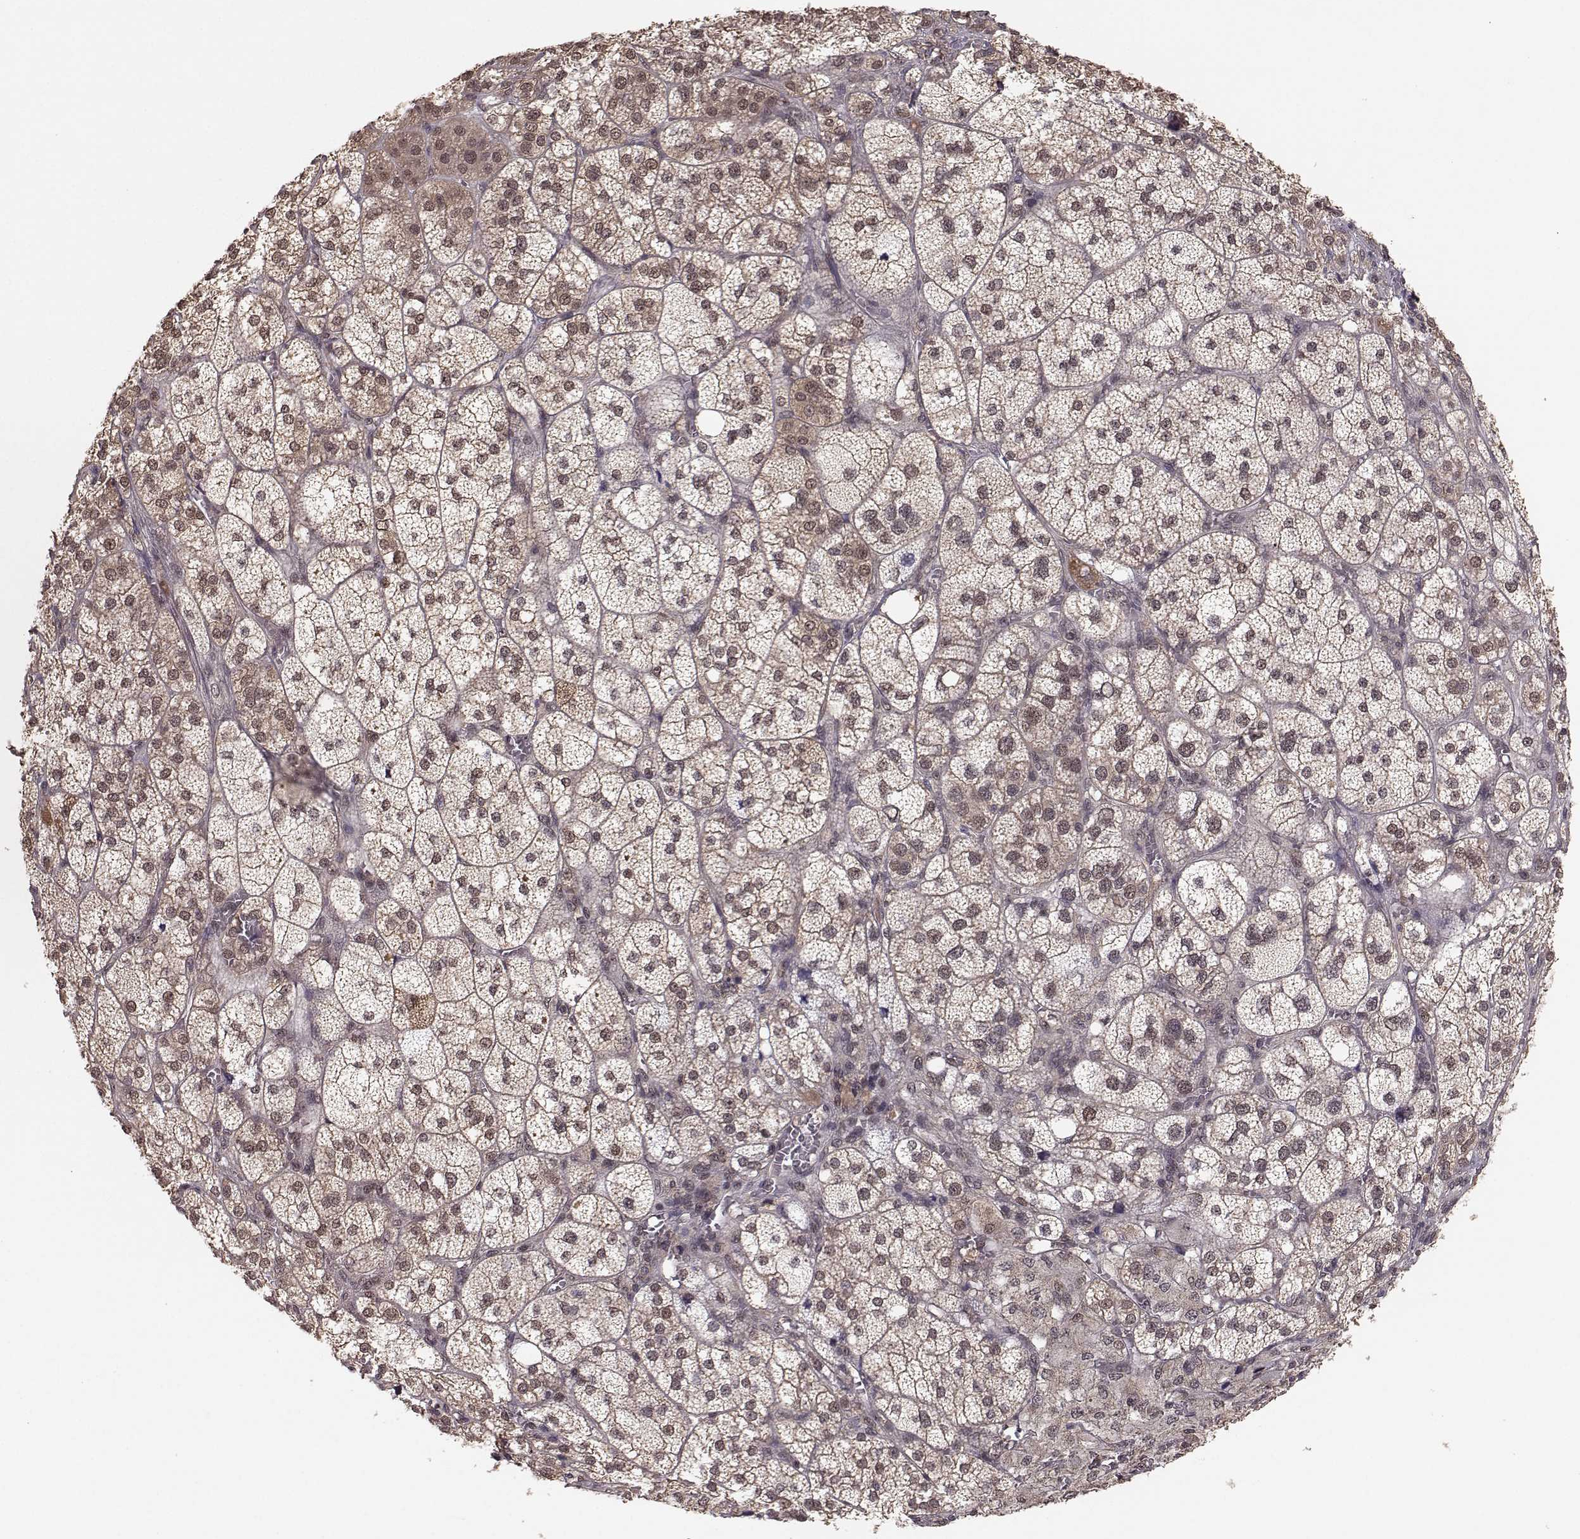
{"staining": {"intensity": "weak", "quantity": "25%-75%", "location": "cytoplasmic/membranous,nuclear"}, "tissue": "adrenal gland", "cell_type": "Glandular cells", "image_type": "normal", "snomed": [{"axis": "morphology", "description": "Normal tissue, NOS"}, {"axis": "topography", "description": "Adrenal gland"}], "caption": "This is an image of immunohistochemistry (IHC) staining of unremarkable adrenal gland, which shows weak positivity in the cytoplasmic/membranous,nuclear of glandular cells.", "gene": "PLEKHG3", "patient": {"sex": "female", "age": 60}}